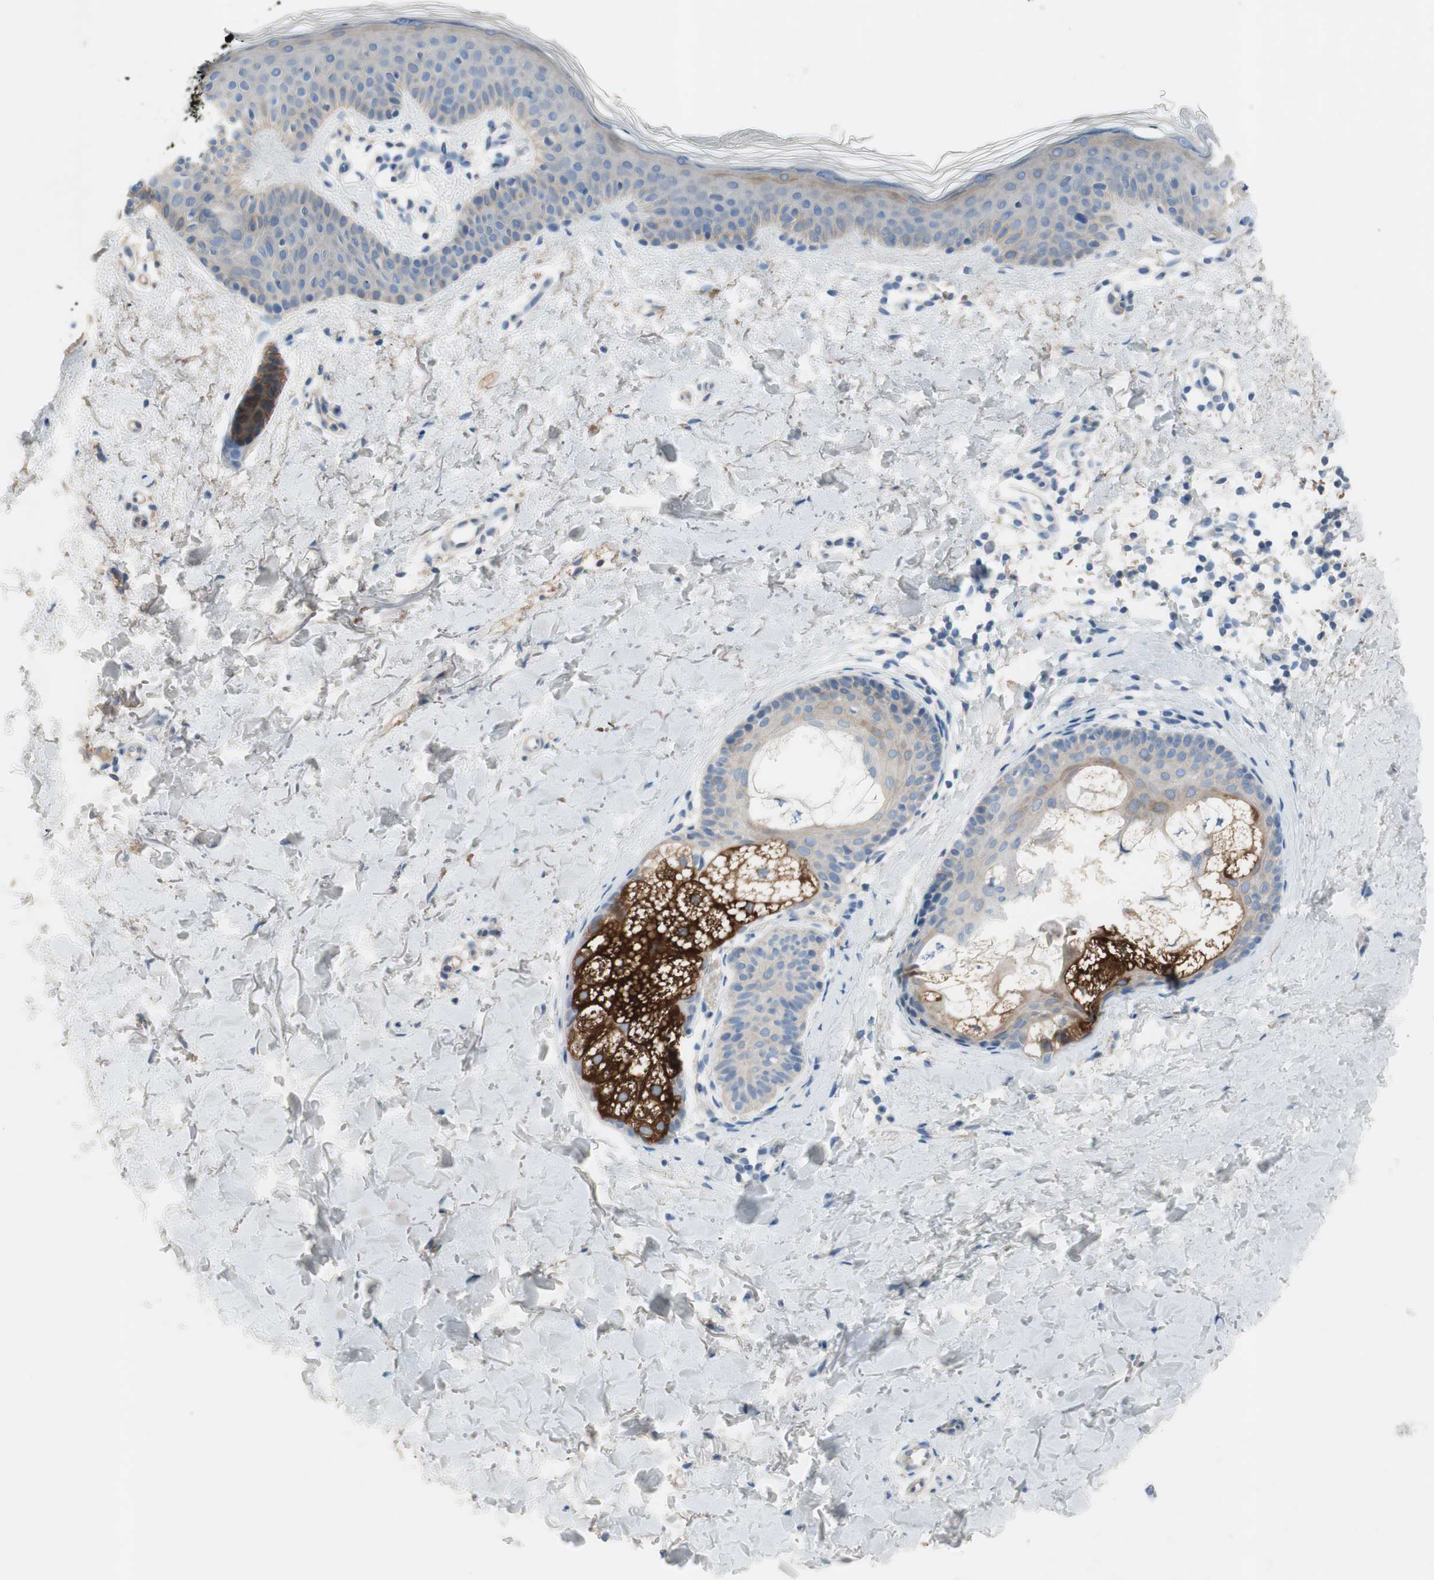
{"staining": {"intensity": "weak", "quantity": ">75%", "location": "cytoplasmic/membranous"}, "tissue": "skin", "cell_type": "Fibroblasts", "image_type": "normal", "snomed": [{"axis": "morphology", "description": "Normal tissue, NOS"}, {"axis": "topography", "description": "Skin"}], "caption": "Protein expression by immunohistochemistry (IHC) shows weak cytoplasmic/membranous positivity in about >75% of fibroblasts in normal skin. (DAB (3,3'-diaminobenzidine) = brown stain, brightfield microscopy at high magnification).", "gene": "FDFT1", "patient": {"sex": "female", "age": 56}}